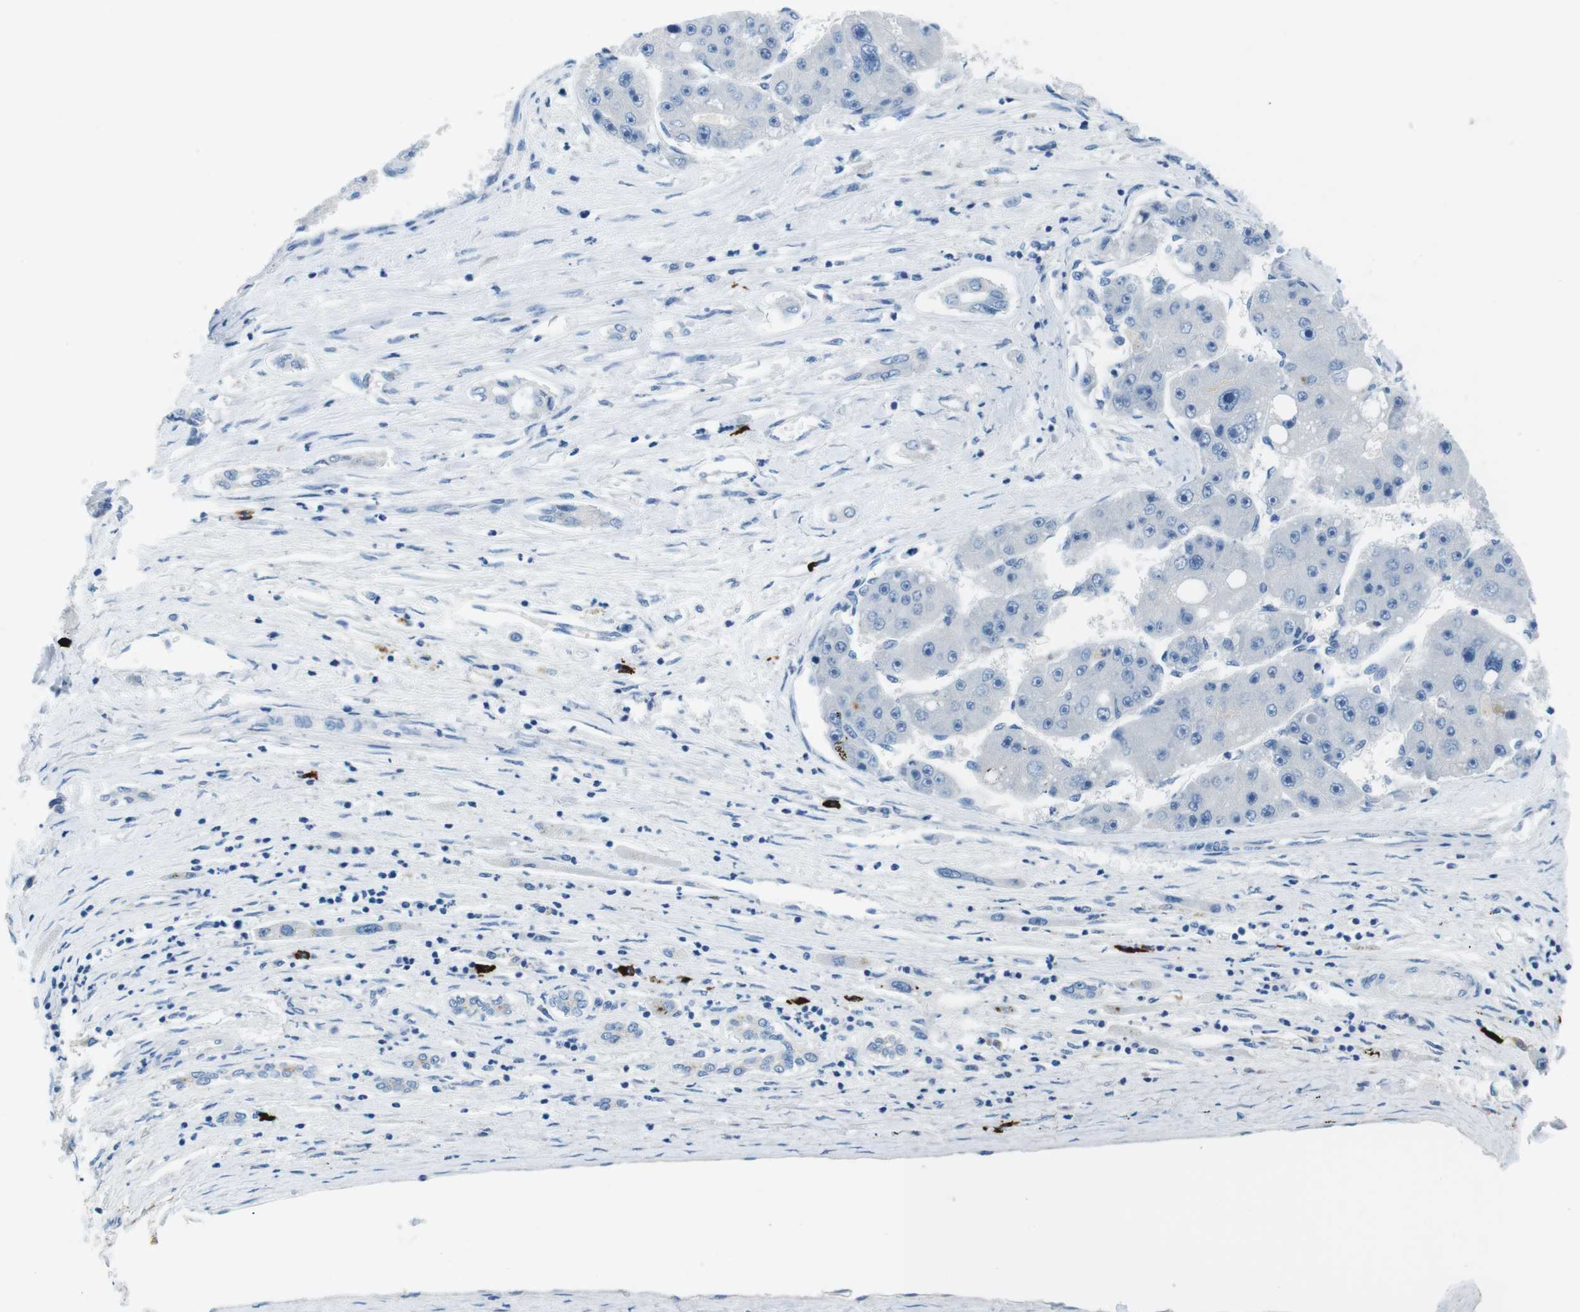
{"staining": {"intensity": "negative", "quantity": "none", "location": "none"}, "tissue": "liver cancer", "cell_type": "Tumor cells", "image_type": "cancer", "snomed": [{"axis": "morphology", "description": "Carcinoma, Hepatocellular, NOS"}, {"axis": "topography", "description": "Liver"}], "caption": "A photomicrograph of human liver cancer is negative for staining in tumor cells.", "gene": "SLC35A3", "patient": {"sex": "female", "age": 61}}